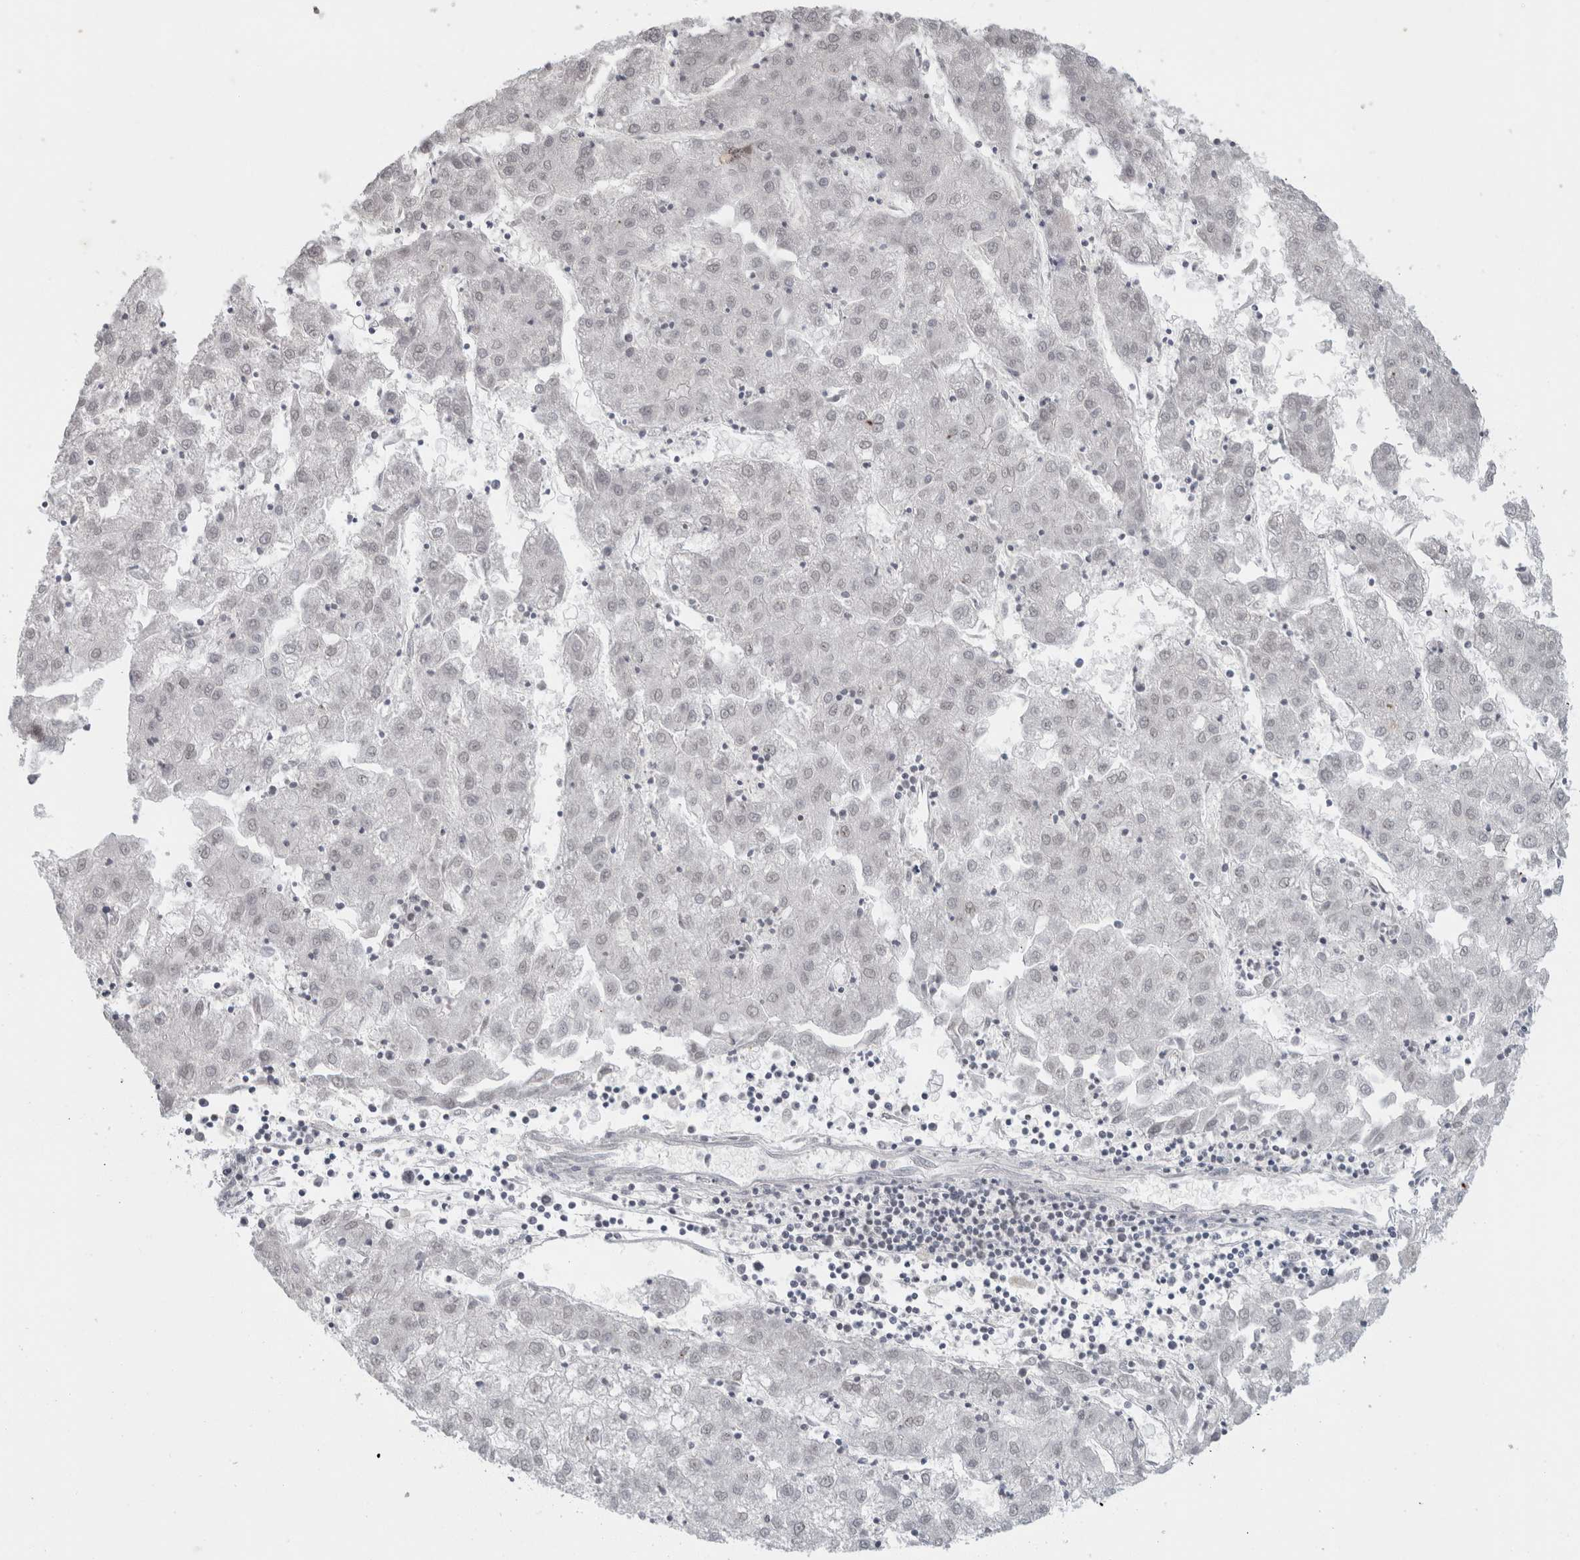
{"staining": {"intensity": "negative", "quantity": "none", "location": "none"}, "tissue": "liver cancer", "cell_type": "Tumor cells", "image_type": "cancer", "snomed": [{"axis": "morphology", "description": "Carcinoma, Hepatocellular, NOS"}, {"axis": "topography", "description": "Liver"}], "caption": "Histopathology image shows no protein staining in tumor cells of hepatocellular carcinoma (liver) tissue.", "gene": "ZNF770", "patient": {"sex": "male", "age": 72}}